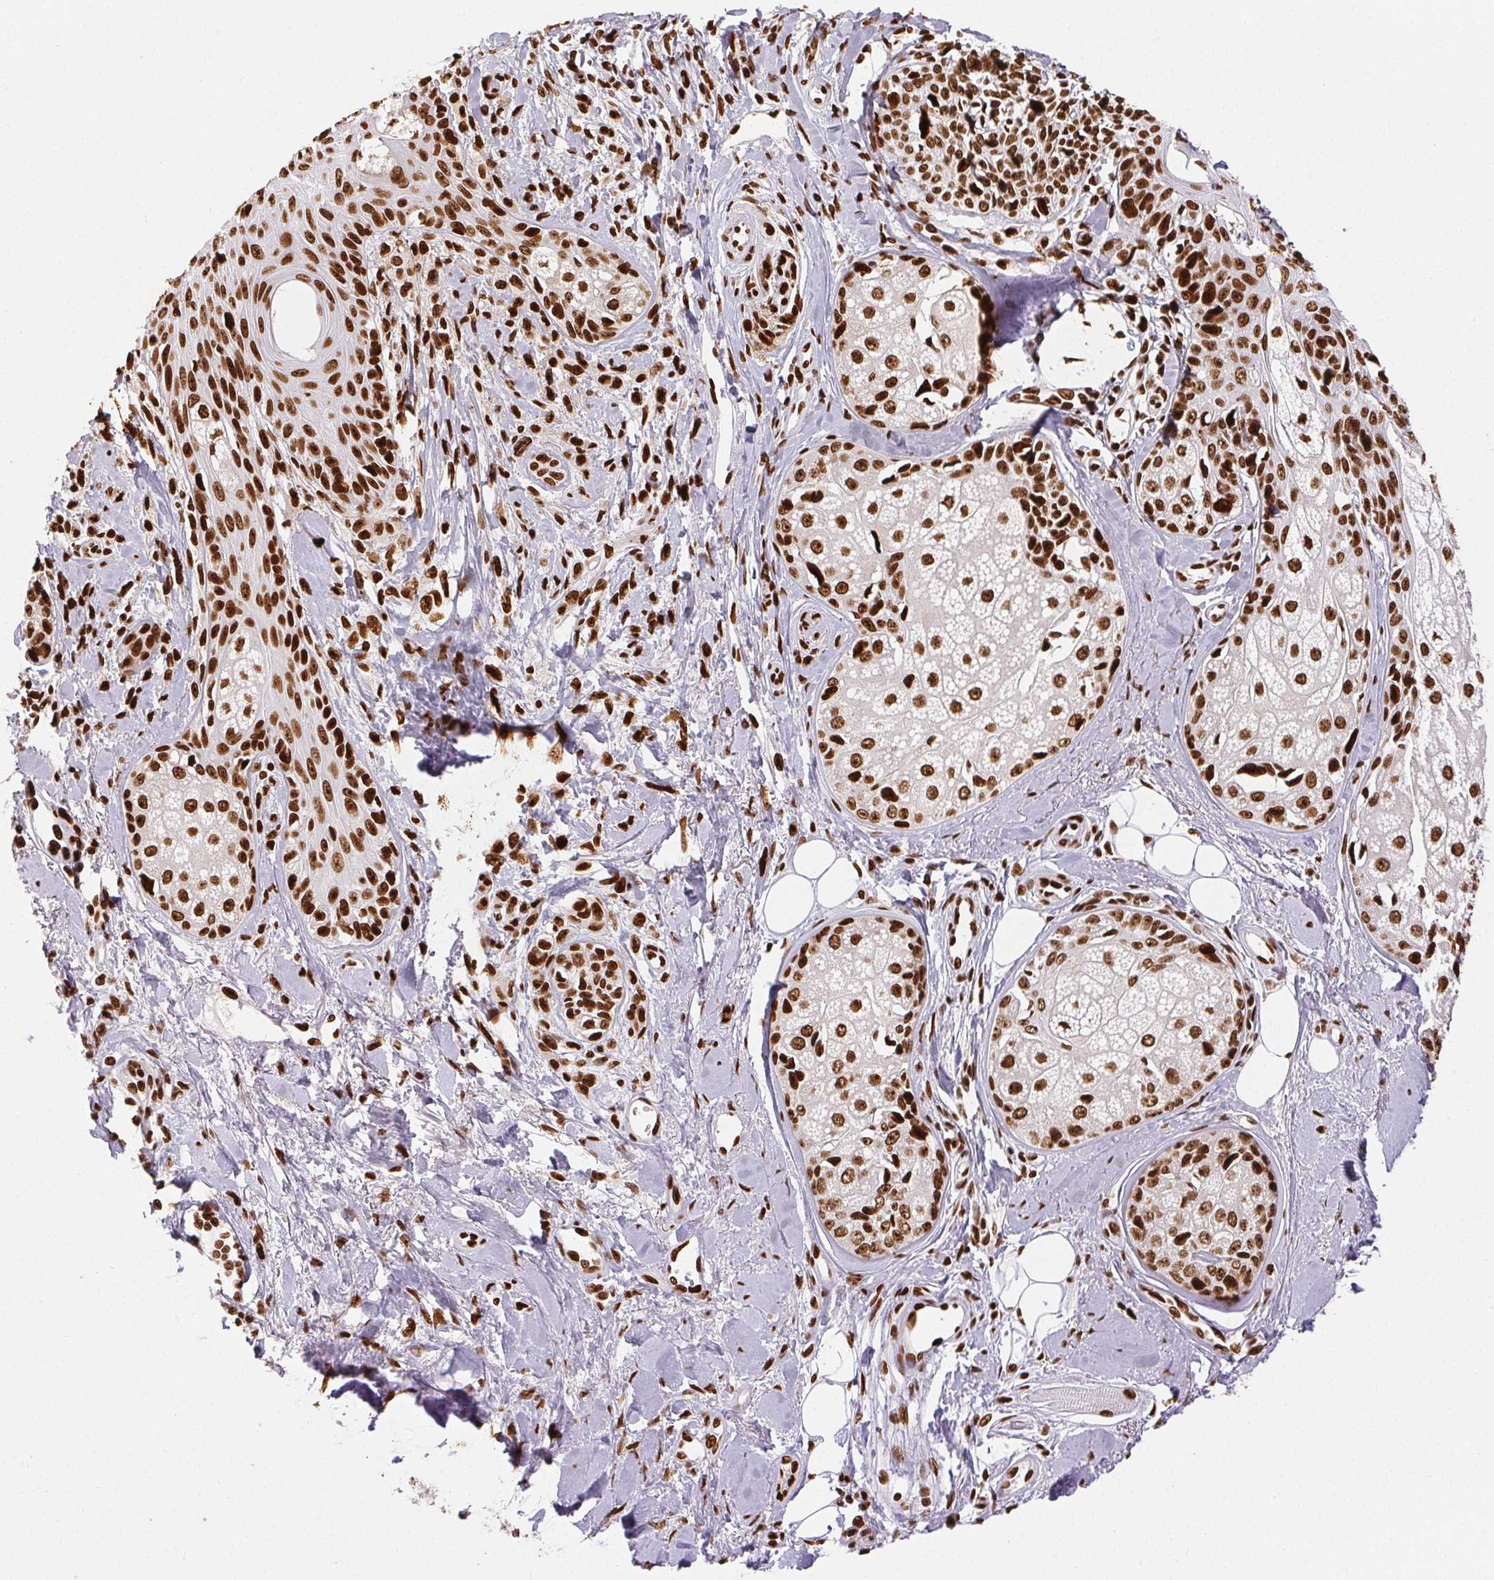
{"staining": {"intensity": "moderate", "quantity": ">75%", "location": "nuclear"}, "tissue": "melanoma", "cell_type": "Tumor cells", "image_type": "cancer", "snomed": [{"axis": "morphology", "description": "Malignant melanoma, NOS"}, {"axis": "topography", "description": "Skin"}], "caption": "A high-resolution micrograph shows immunohistochemistry (IHC) staining of melanoma, which exhibits moderate nuclear expression in approximately >75% of tumor cells.", "gene": "ZNF80", "patient": {"sex": "female", "age": 86}}